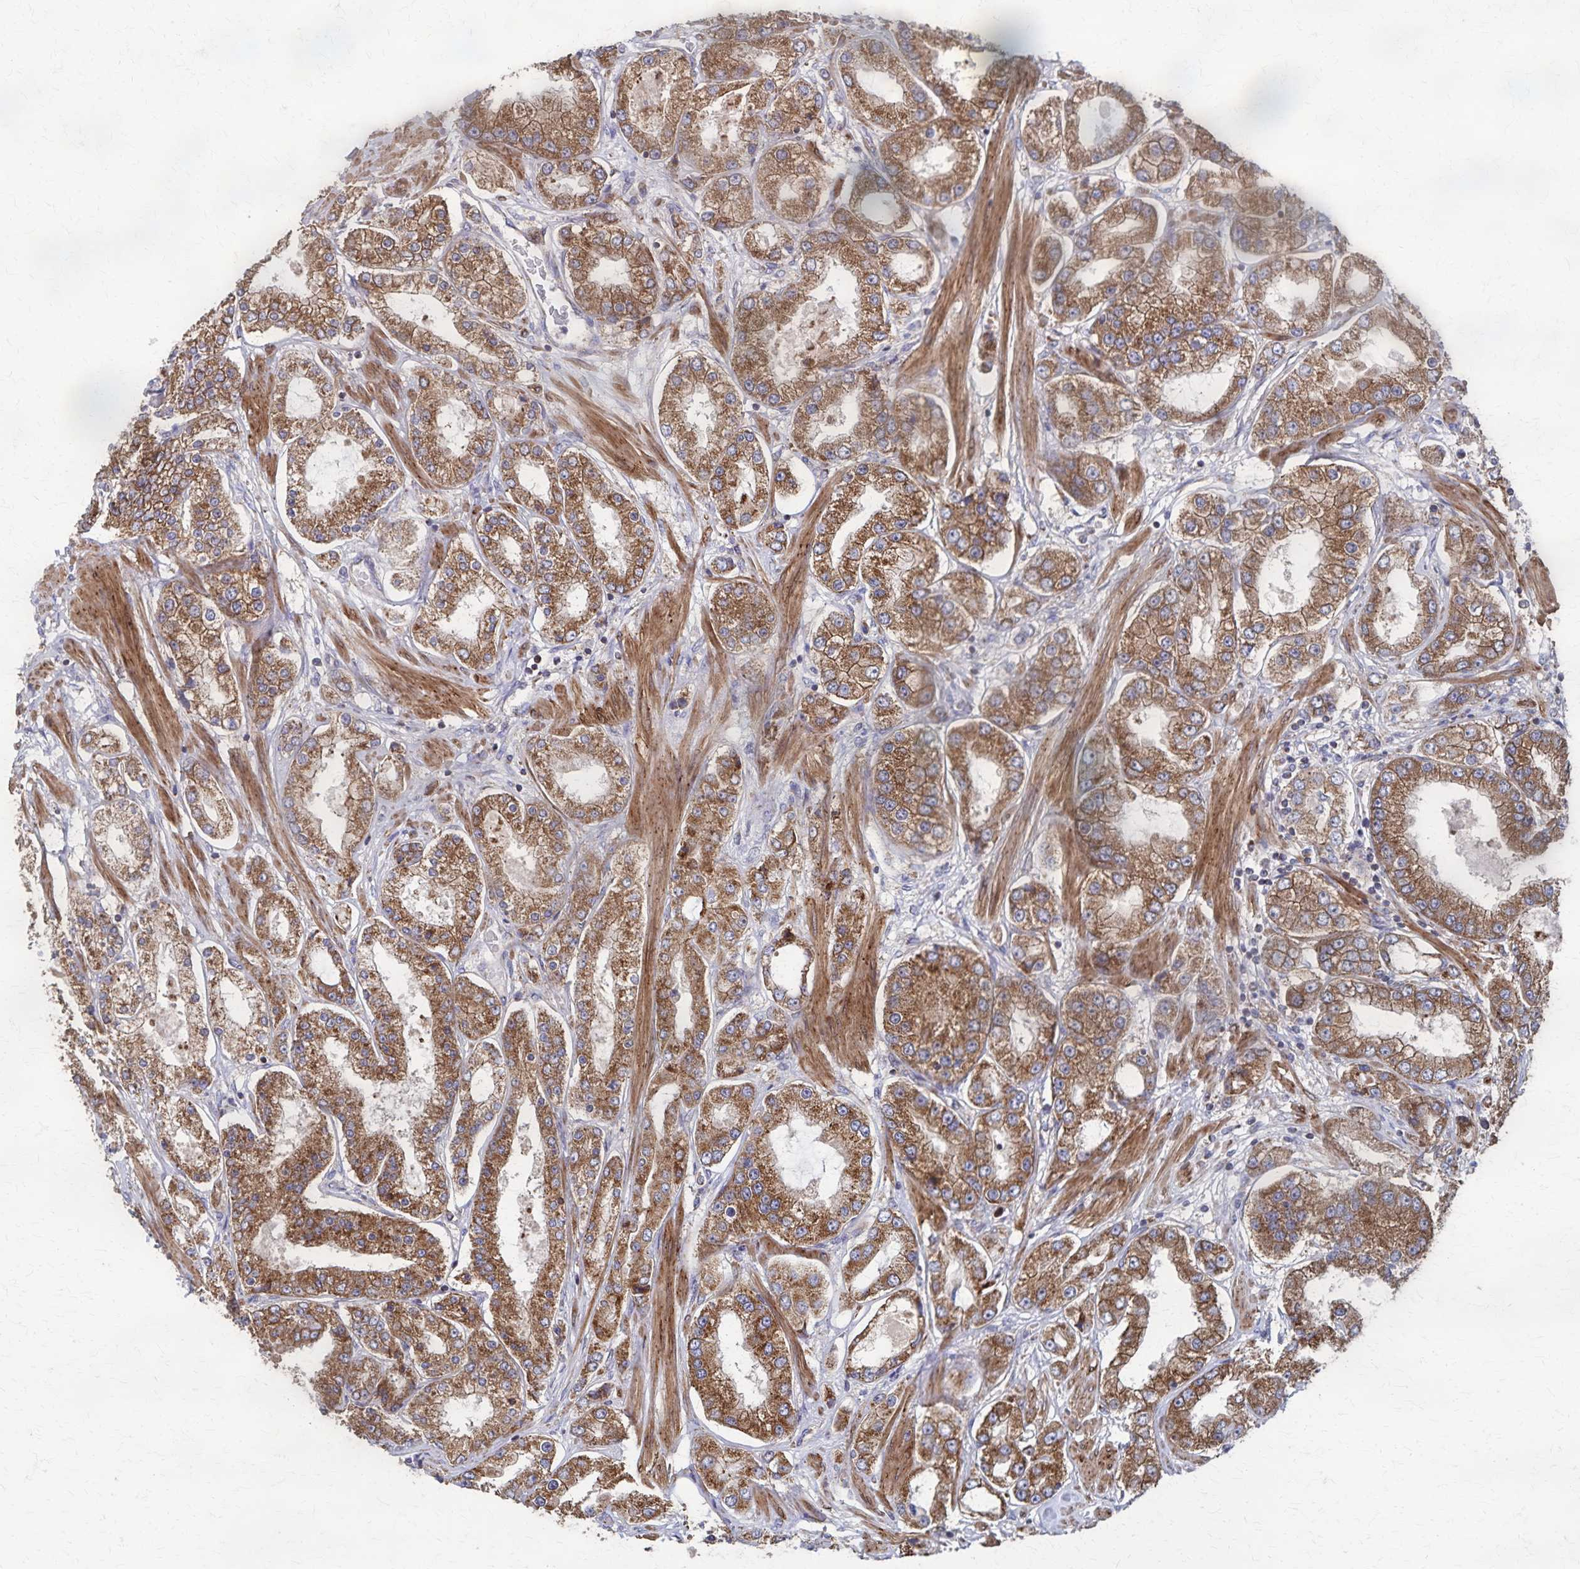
{"staining": {"intensity": "moderate", "quantity": ">75%", "location": "cytoplasmic/membranous"}, "tissue": "prostate cancer", "cell_type": "Tumor cells", "image_type": "cancer", "snomed": [{"axis": "morphology", "description": "Adenocarcinoma, High grade"}, {"axis": "topography", "description": "Prostate"}], "caption": "Human prostate cancer stained for a protein (brown) demonstrates moderate cytoplasmic/membranous positive expression in about >75% of tumor cells.", "gene": "PGAP2", "patient": {"sex": "male", "age": 69}}